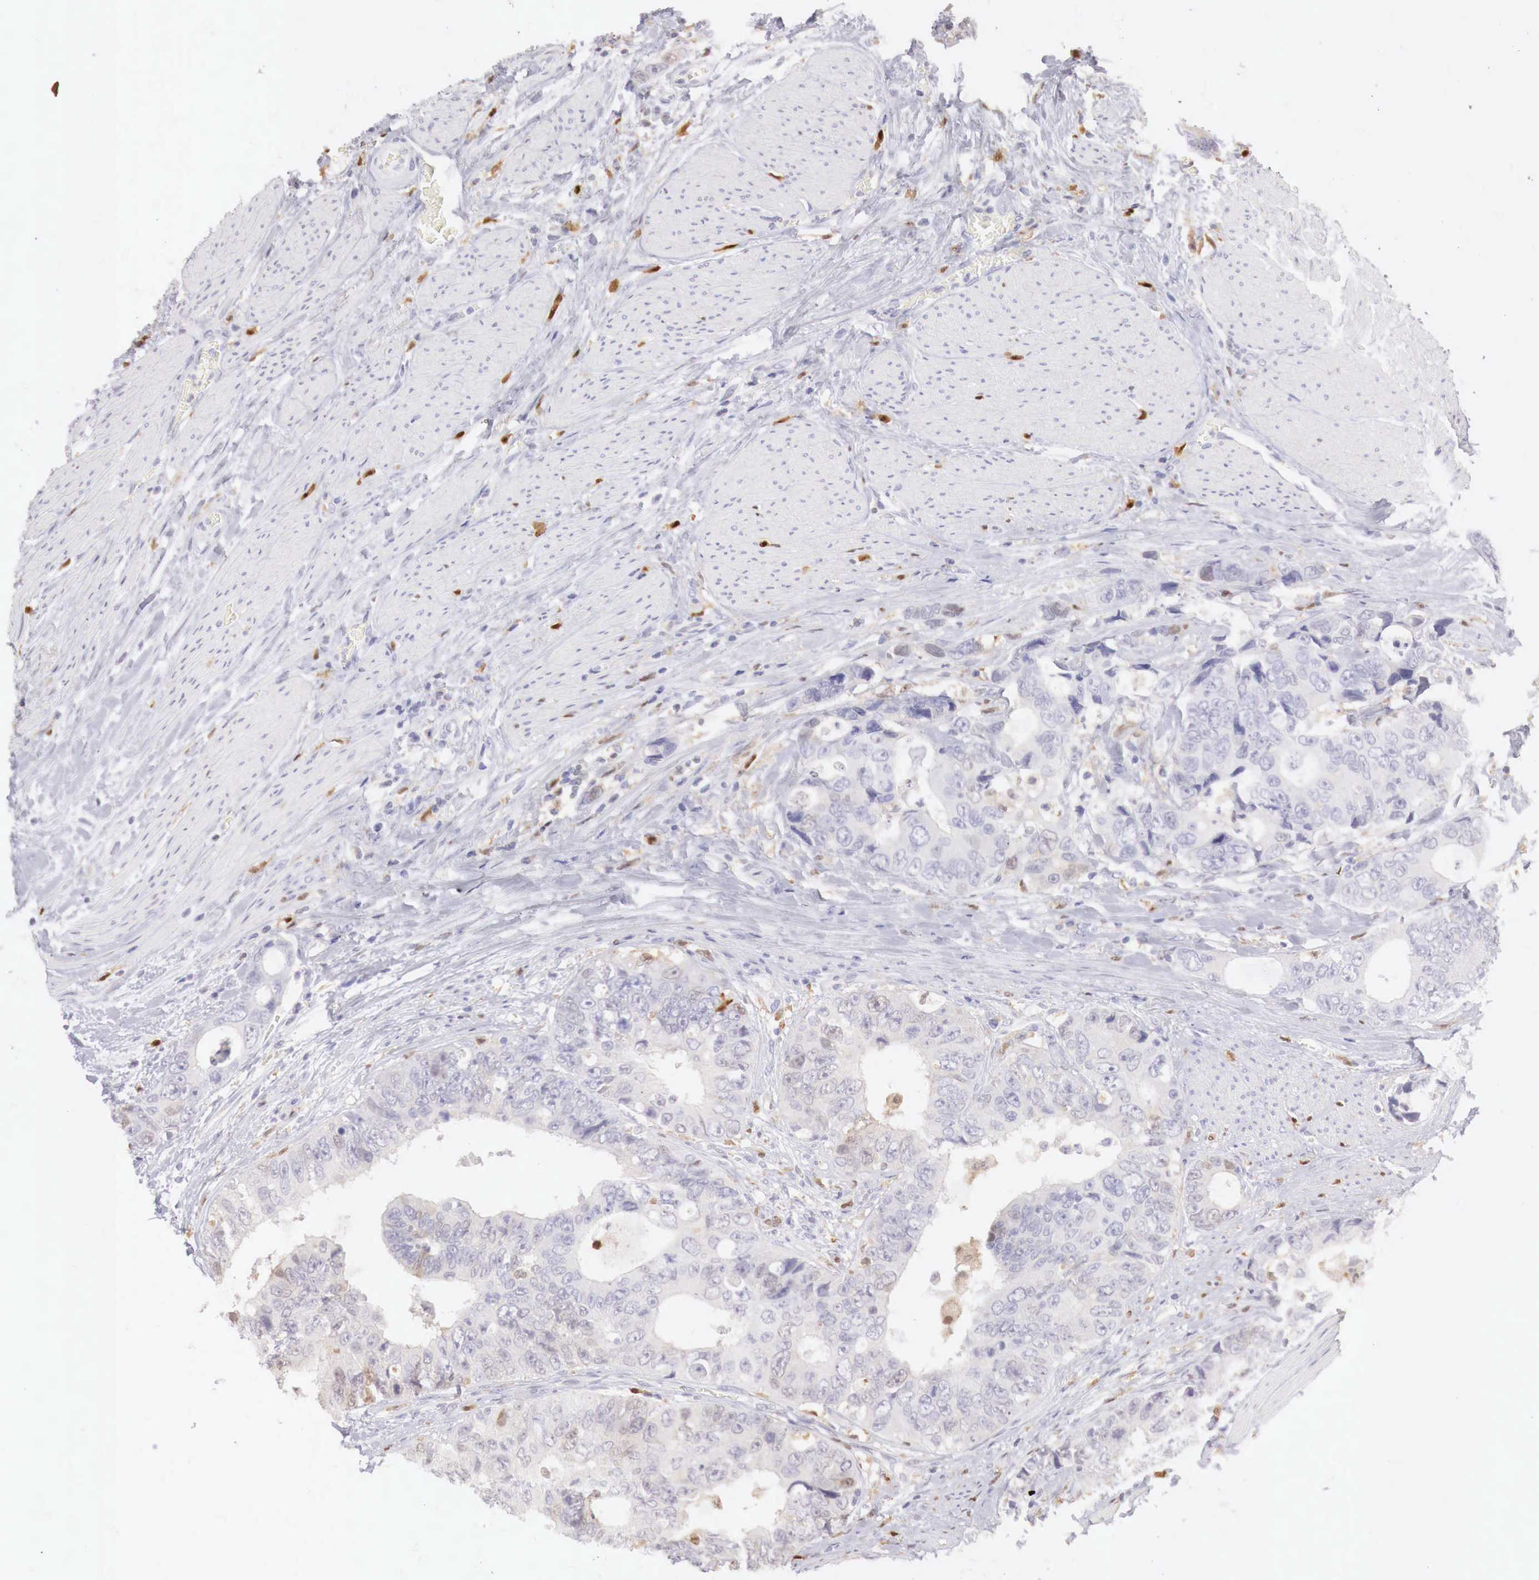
{"staining": {"intensity": "negative", "quantity": "none", "location": "none"}, "tissue": "colorectal cancer", "cell_type": "Tumor cells", "image_type": "cancer", "snomed": [{"axis": "morphology", "description": "Adenocarcinoma, NOS"}, {"axis": "topography", "description": "Rectum"}], "caption": "This is a image of immunohistochemistry staining of adenocarcinoma (colorectal), which shows no expression in tumor cells.", "gene": "RENBP", "patient": {"sex": "female", "age": 67}}